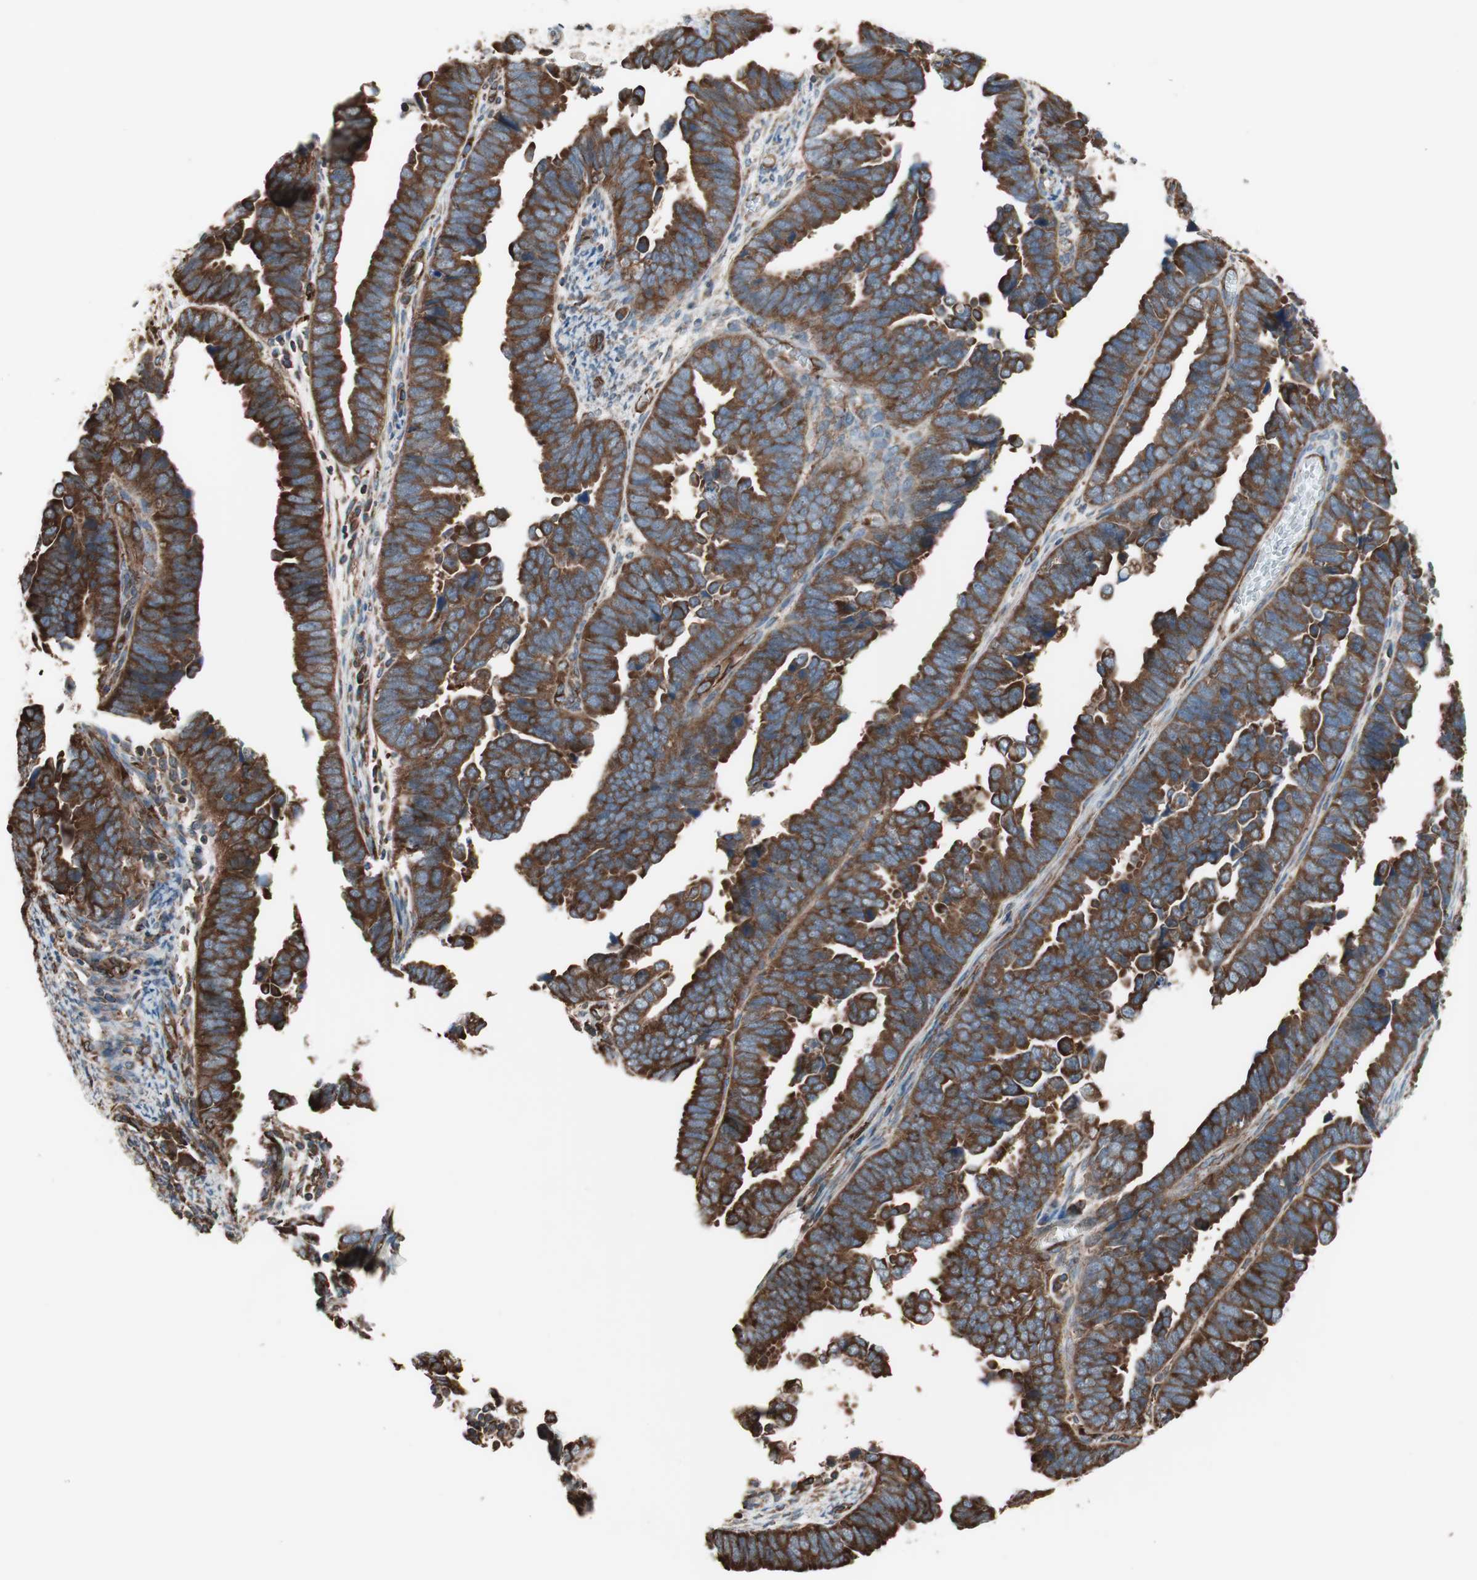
{"staining": {"intensity": "strong", "quantity": ">75%", "location": "cytoplasmic/membranous"}, "tissue": "endometrial cancer", "cell_type": "Tumor cells", "image_type": "cancer", "snomed": [{"axis": "morphology", "description": "Adenocarcinoma, NOS"}, {"axis": "topography", "description": "Endometrium"}], "caption": "An immunohistochemistry photomicrograph of neoplastic tissue is shown. Protein staining in brown shows strong cytoplasmic/membranous positivity in endometrial cancer (adenocarcinoma) within tumor cells.", "gene": "GPSM2", "patient": {"sex": "female", "age": 75}}